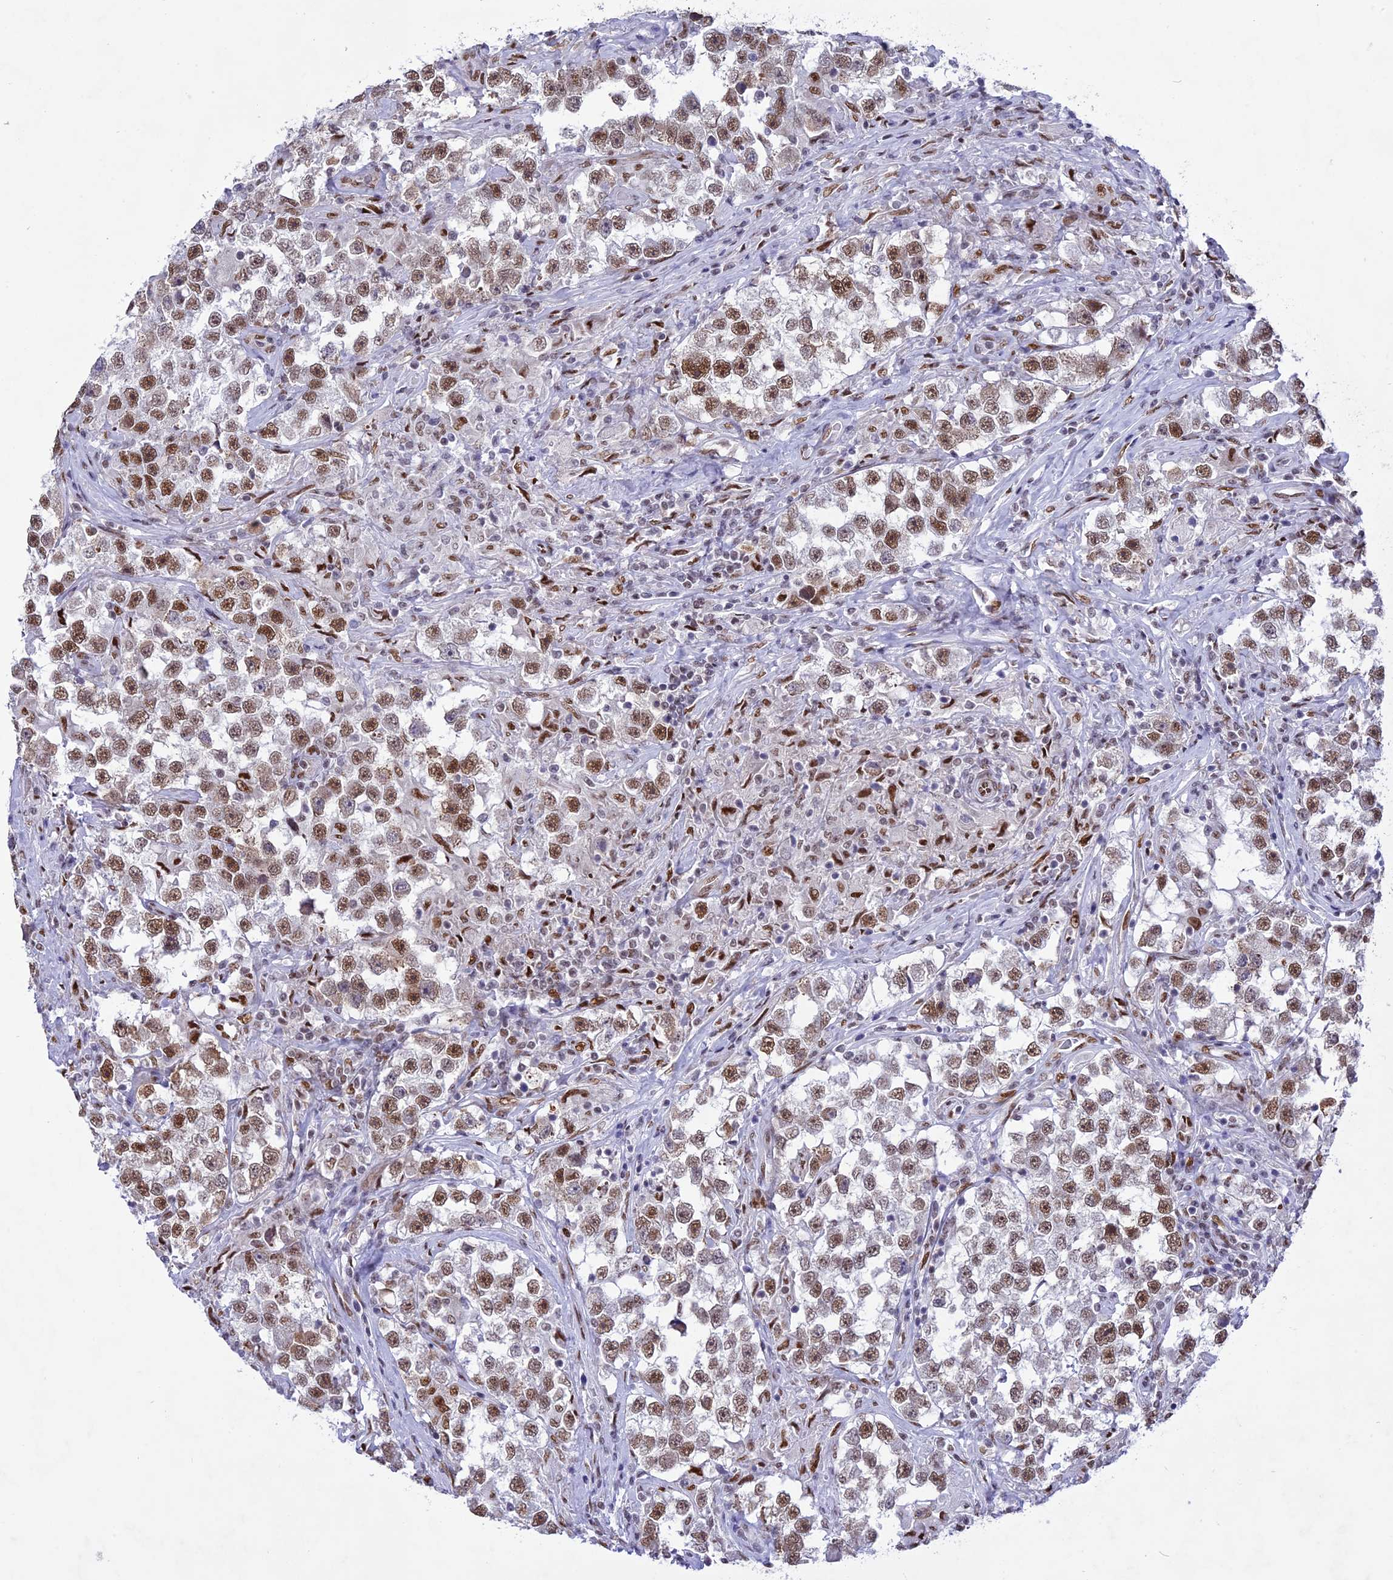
{"staining": {"intensity": "moderate", "quantity": ">75%", "location": "nuclear"}, "tissue": "testis cancer", "cell_type": "Tumor cells", "image_type": "cancer", "snomed": [{"axis": "morphology", "description": "Seminoma, NOS"}, {"axis": "topography", "description": "Testis"}], "caption": "Protein staining shows moderate nuclear expression in approximately >75% of tumor cells in testis seminoma.", "gene": "DDX1", "patient": {"sex": "male", "age": 46}}